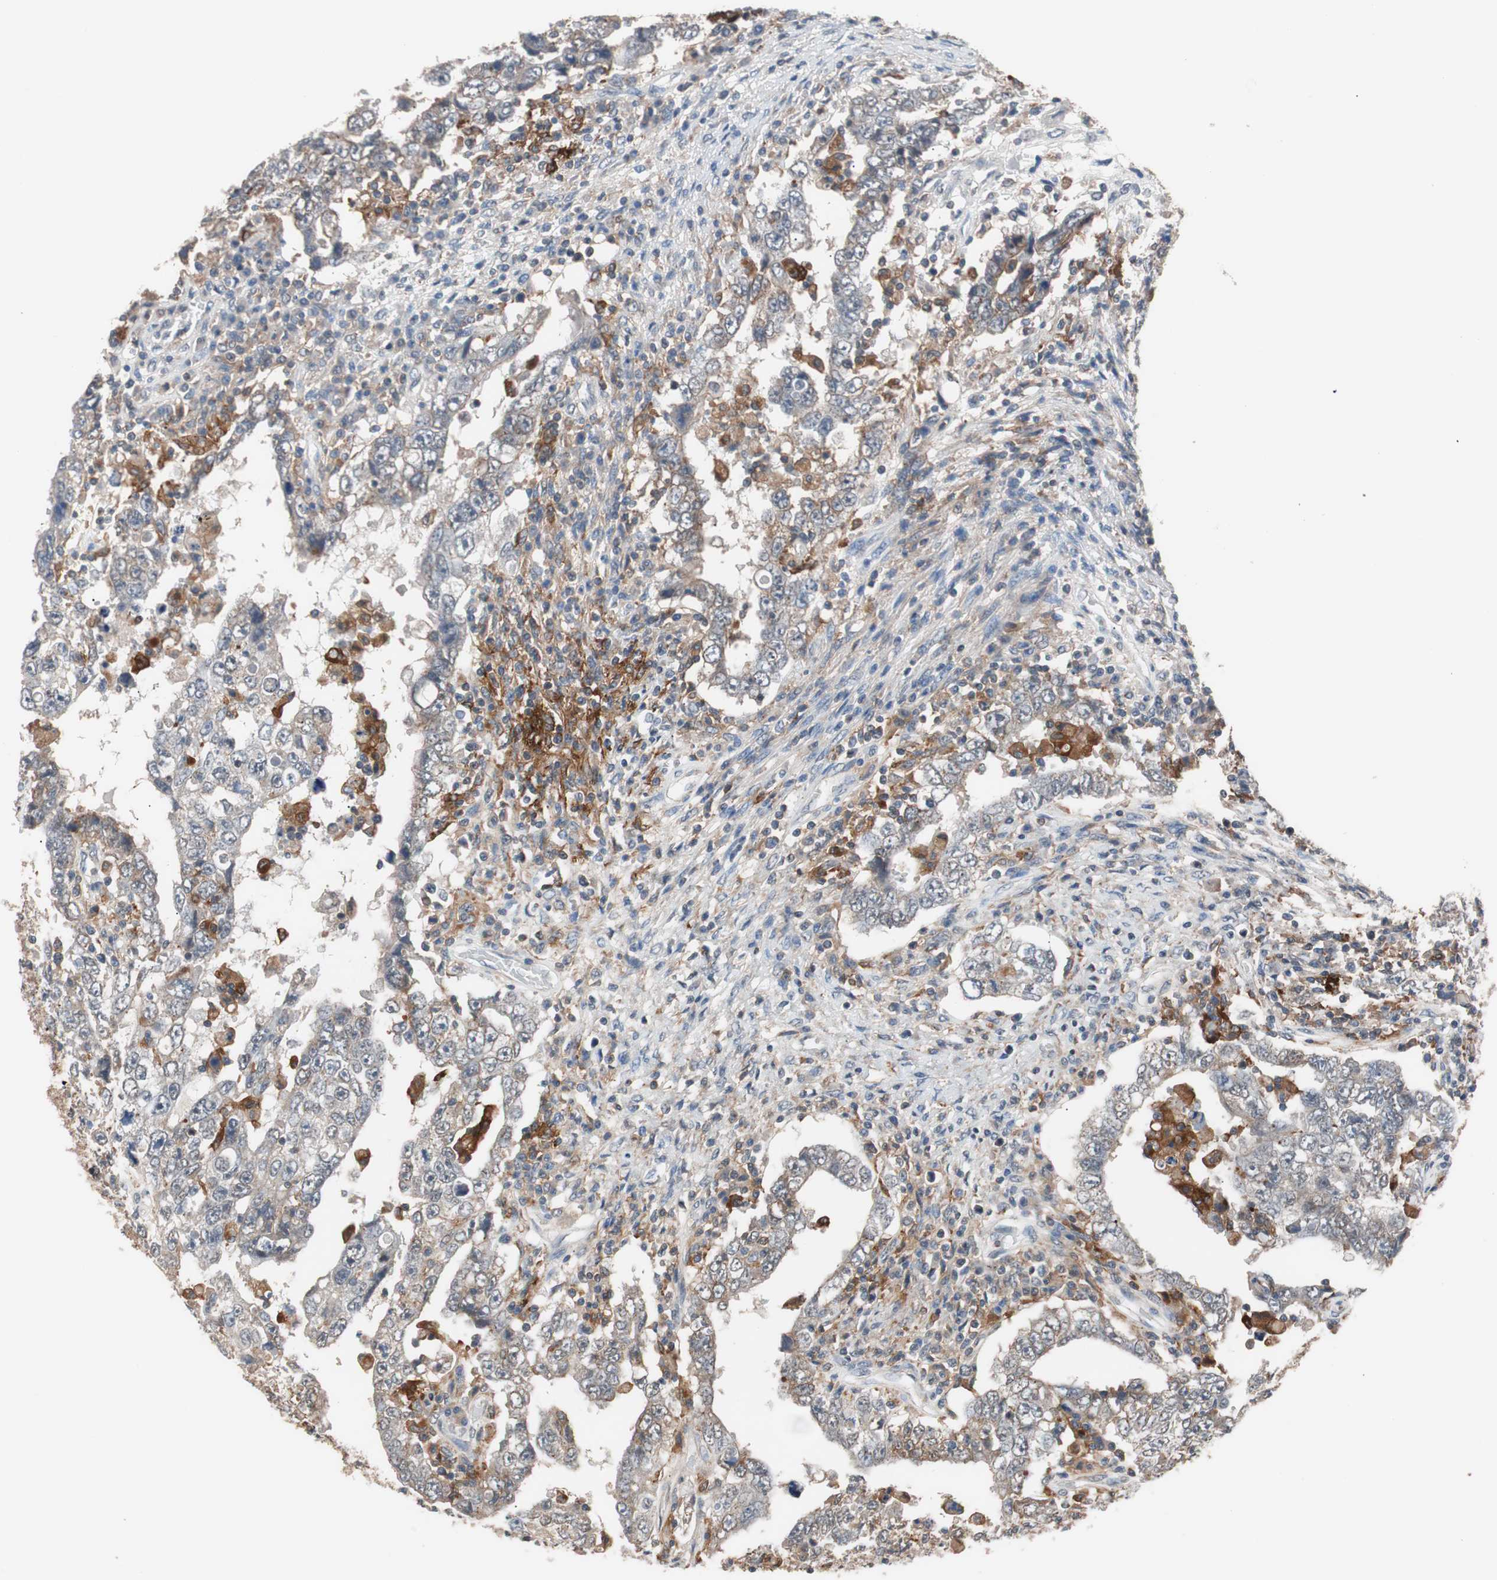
{"staining": {"intensity": "negative", "quantity": "none", "location": "none"}, "tissue": "testis cancer", "cell_type": "Tumor cells", "image_type": "cancer", "snomed": [{"axis": "morphology", "description": "Carcinoma, Embryonal, NOS"}, {"axis": "topography", "description": "Testis"}], "caption": "DAB immunohistochemical staining of testis cancer shows no significant expression in tumor cells. The staining is performed using DAB brown chromogen with nuclei counter-stained in using hematoxylin.", "gene": "LITAF", "patient": {"sex": "male", "age": 26}}